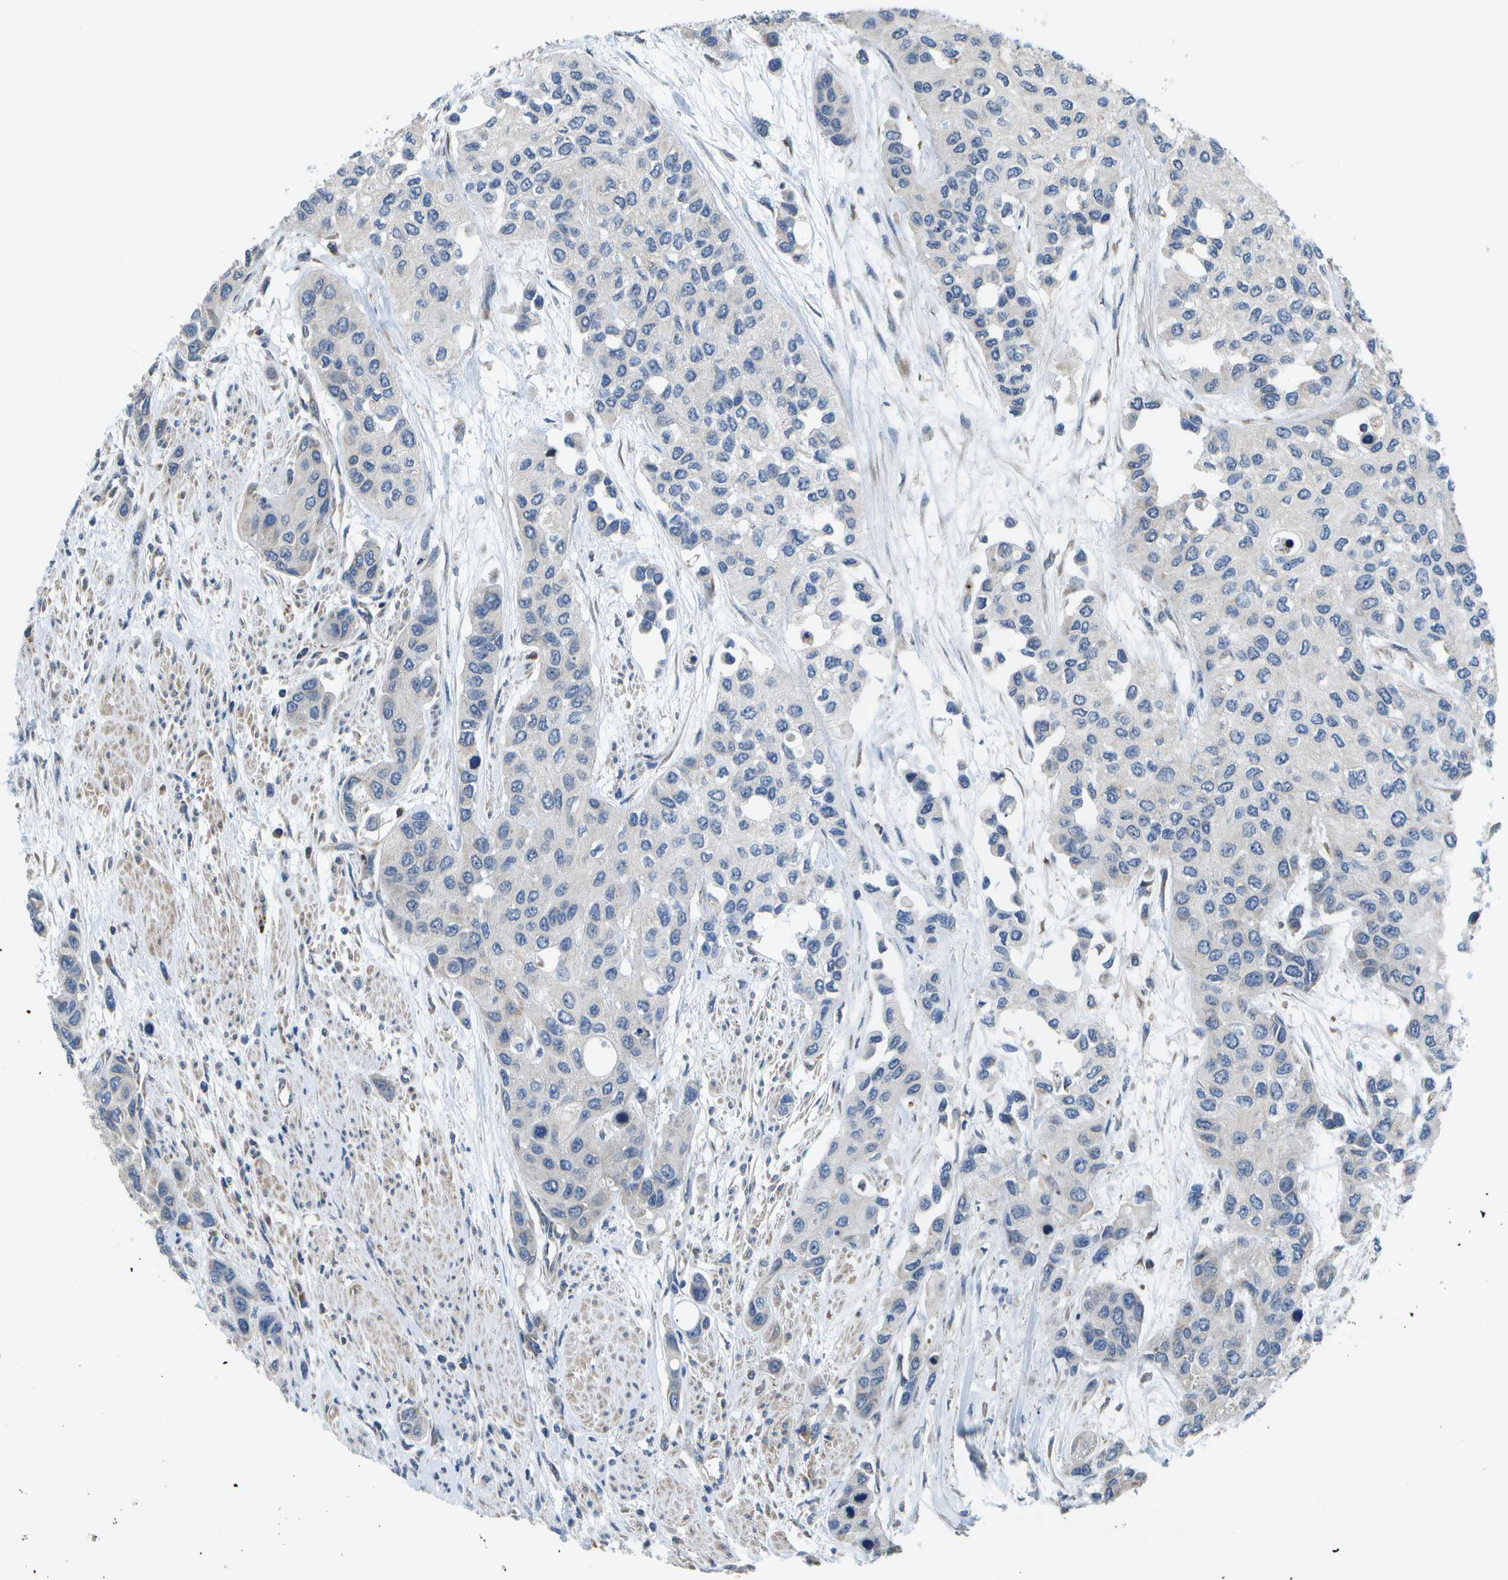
{"staining": {"intensity": "negative", "quantity": "none", "location": "none"}, "tissue": "urothelial cancer", "cell_type": "Tumor cells", "image_type": "cancer", "snomed": [{"axis": "morphology", "description": "Urothelial carcinoma, High grade"}, {"axis": "topography", "description": "Urinary bladder"}], "caption": "Immunohistochemistry of urothelial cancer reveals no expression in tumor cells.", "gene": "HADHA", "patient": {"sex": "female", "age": 56}}